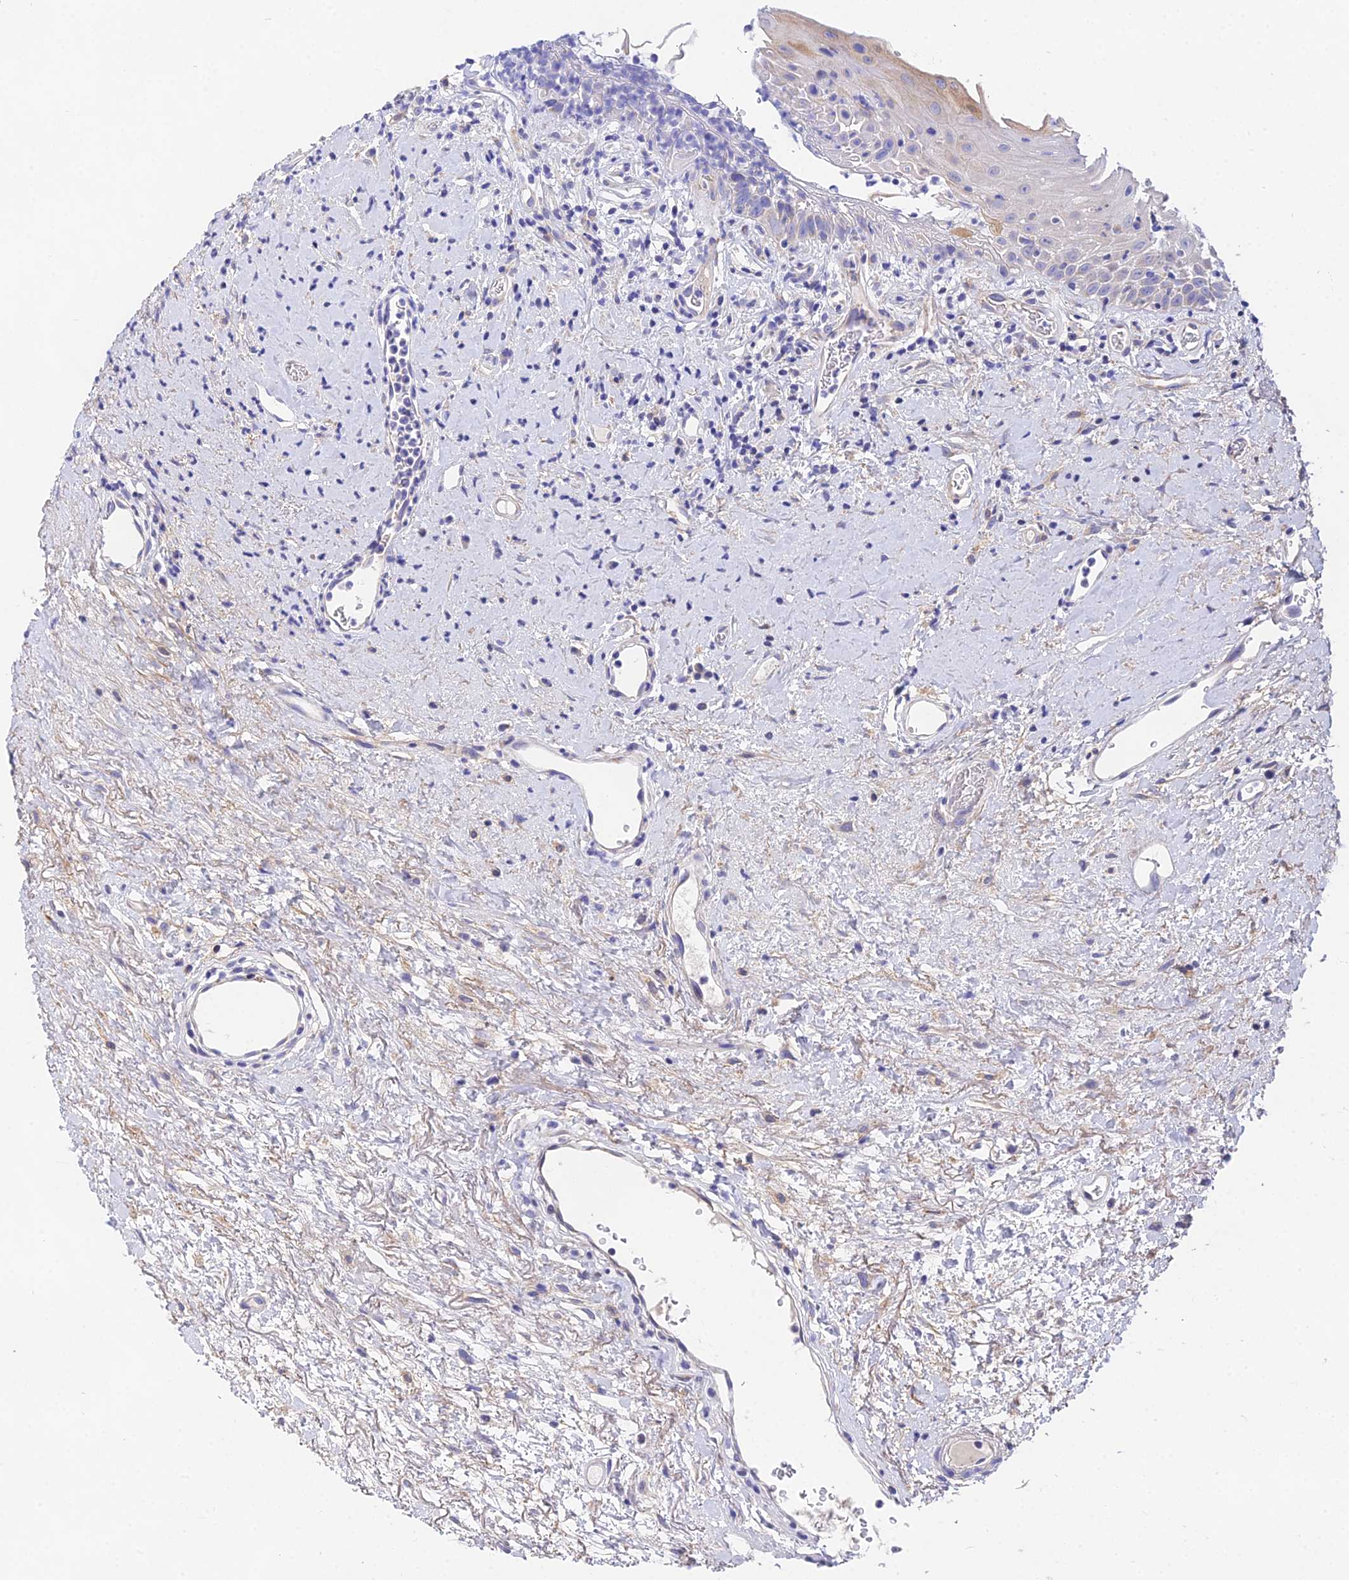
{"staining": {"intensity": "negative", "quantity": "none", "location": "none"}, "tissue": "oral mucosa", "cell_type": "Squamous epithelial cells", "image_type": "normal", "snomed": [{"axis": "morphology", "description": "Normal tissue, NOS"}, {"axis": "topography", "description": "Oral tissue"}], "caption": "An IHC photomicrograph of unremarkable oral mucosa is shown. There is no staining in squamous epithelial cells of oral mucosa.", "gene": "PPP2R2A", "patient": {"sex": "female", "age": 76}}